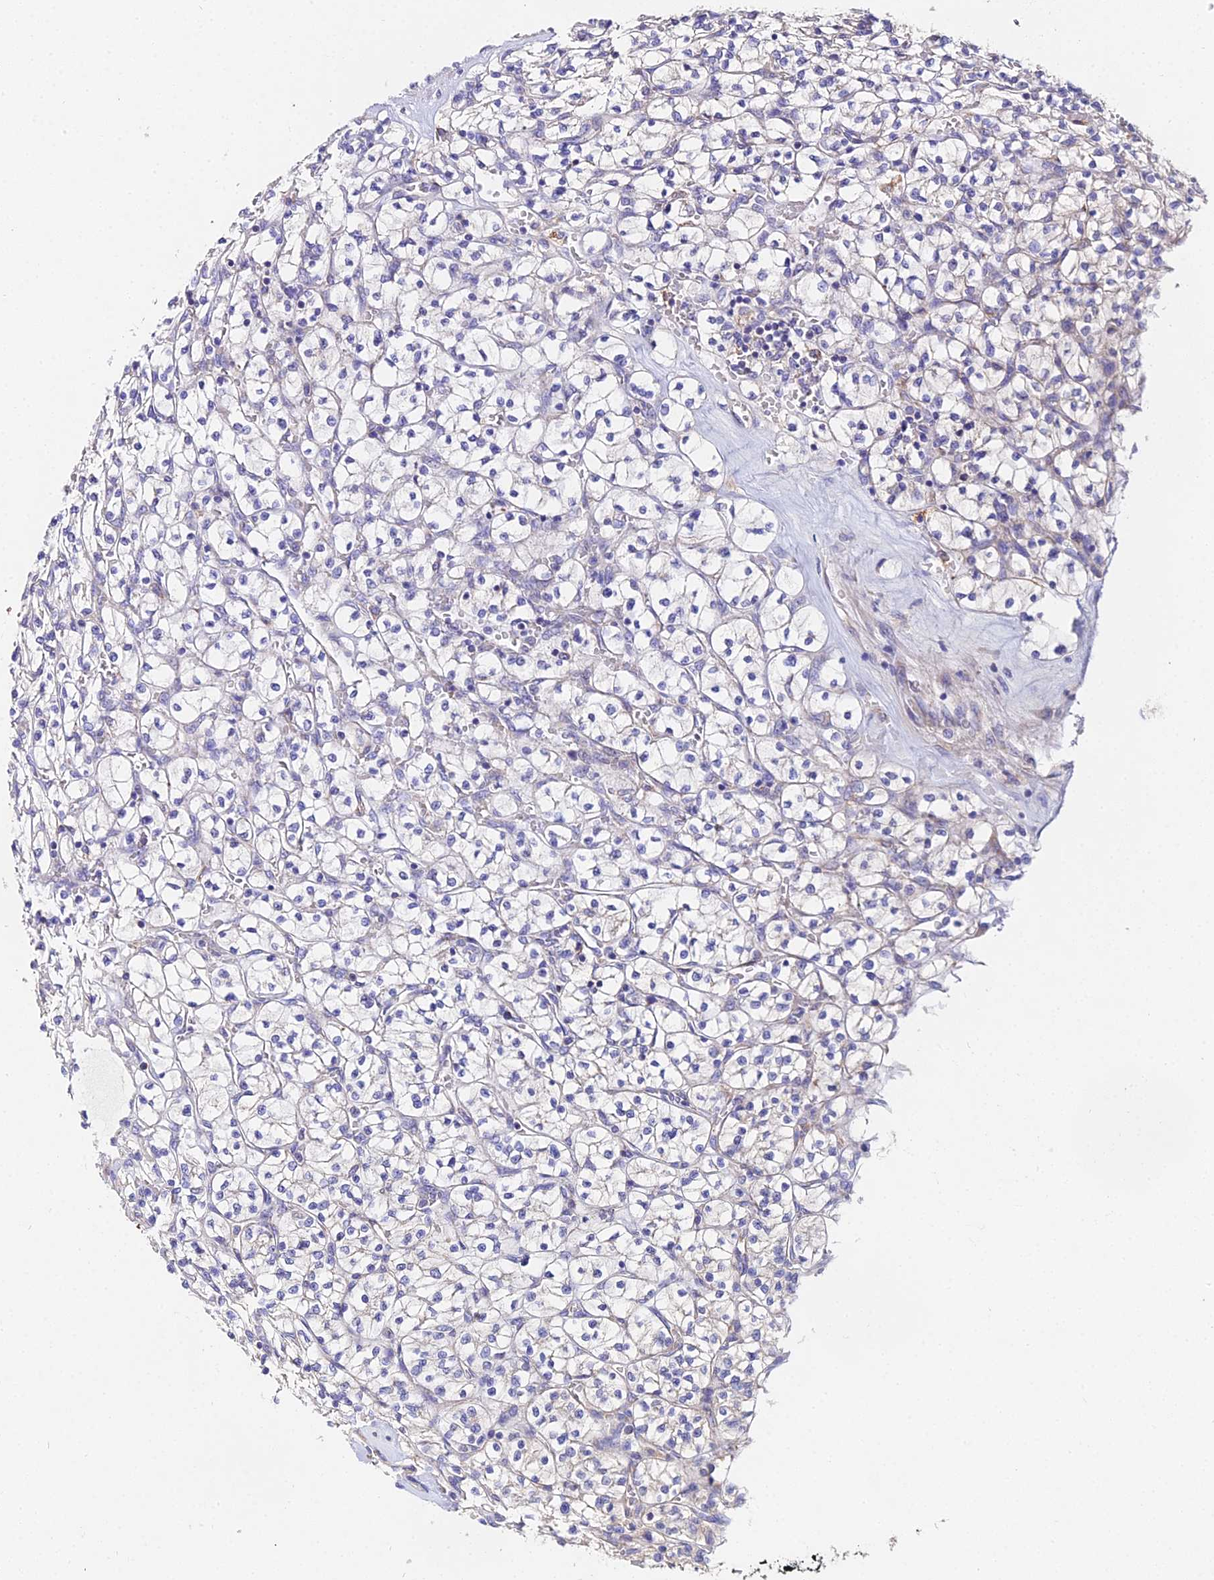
{"staining": {"intensity": "negative", "quantity": "none", "location": "none"}, "tissue": "renal cancer", "cell_type": "Tumor cells", "image_type": "cancer", "snomed": [{"axis": "morphology", "description": "Adenocarcinoma, NOS"}, {"axis": "topography", "description": "Kidney"}], "caption": "An IHC image of renal cancer is shown. There is no staining in tumor cells of renal cancer.", "gene": "PPP2R2C", "patient": {"sex": "female", "age": 64}}